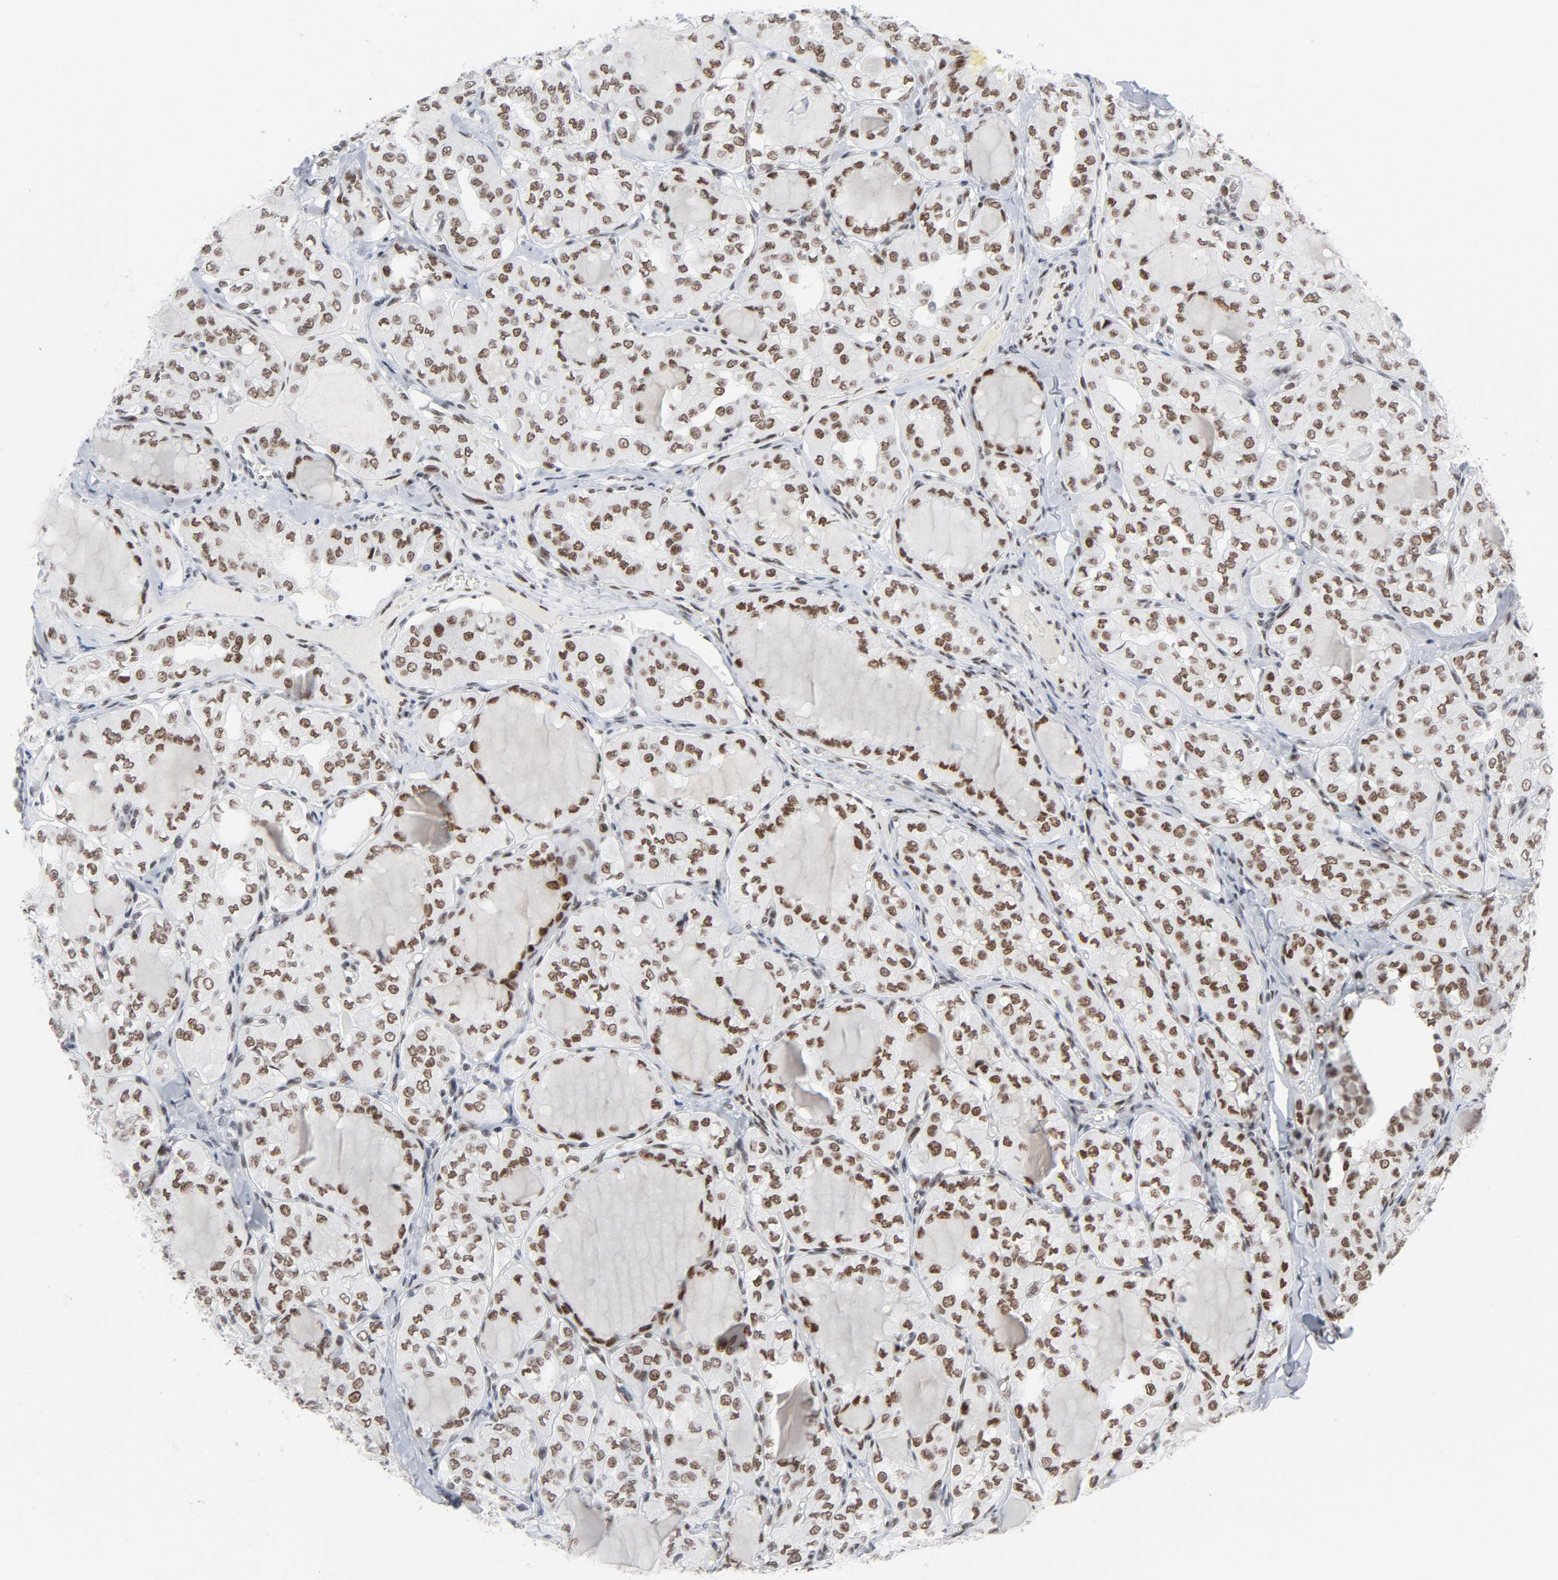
{"staining": {"intensity": "moderate", "quantity": ">75%", "location": "nuclear"}, "tissue": "thyroid cancer", "cell_type": "Tumor cells", "image_type": "cancer", "snomed": [{"axis": "morphology", "description": "Papillary adenocarcinoma, NOS"}, {"axis": "topography", "description": "Thyroid gland"}], "caption": "The immunohistochemical stain labels moderate nuclear expression in tumor cells of thyroid cancer (papillary adenocarcinoma) tissue. (IHC, brightfield microscopy, high magnification).", "gene": "HSF1", "patient": {"sex": "male", "age": 20}}